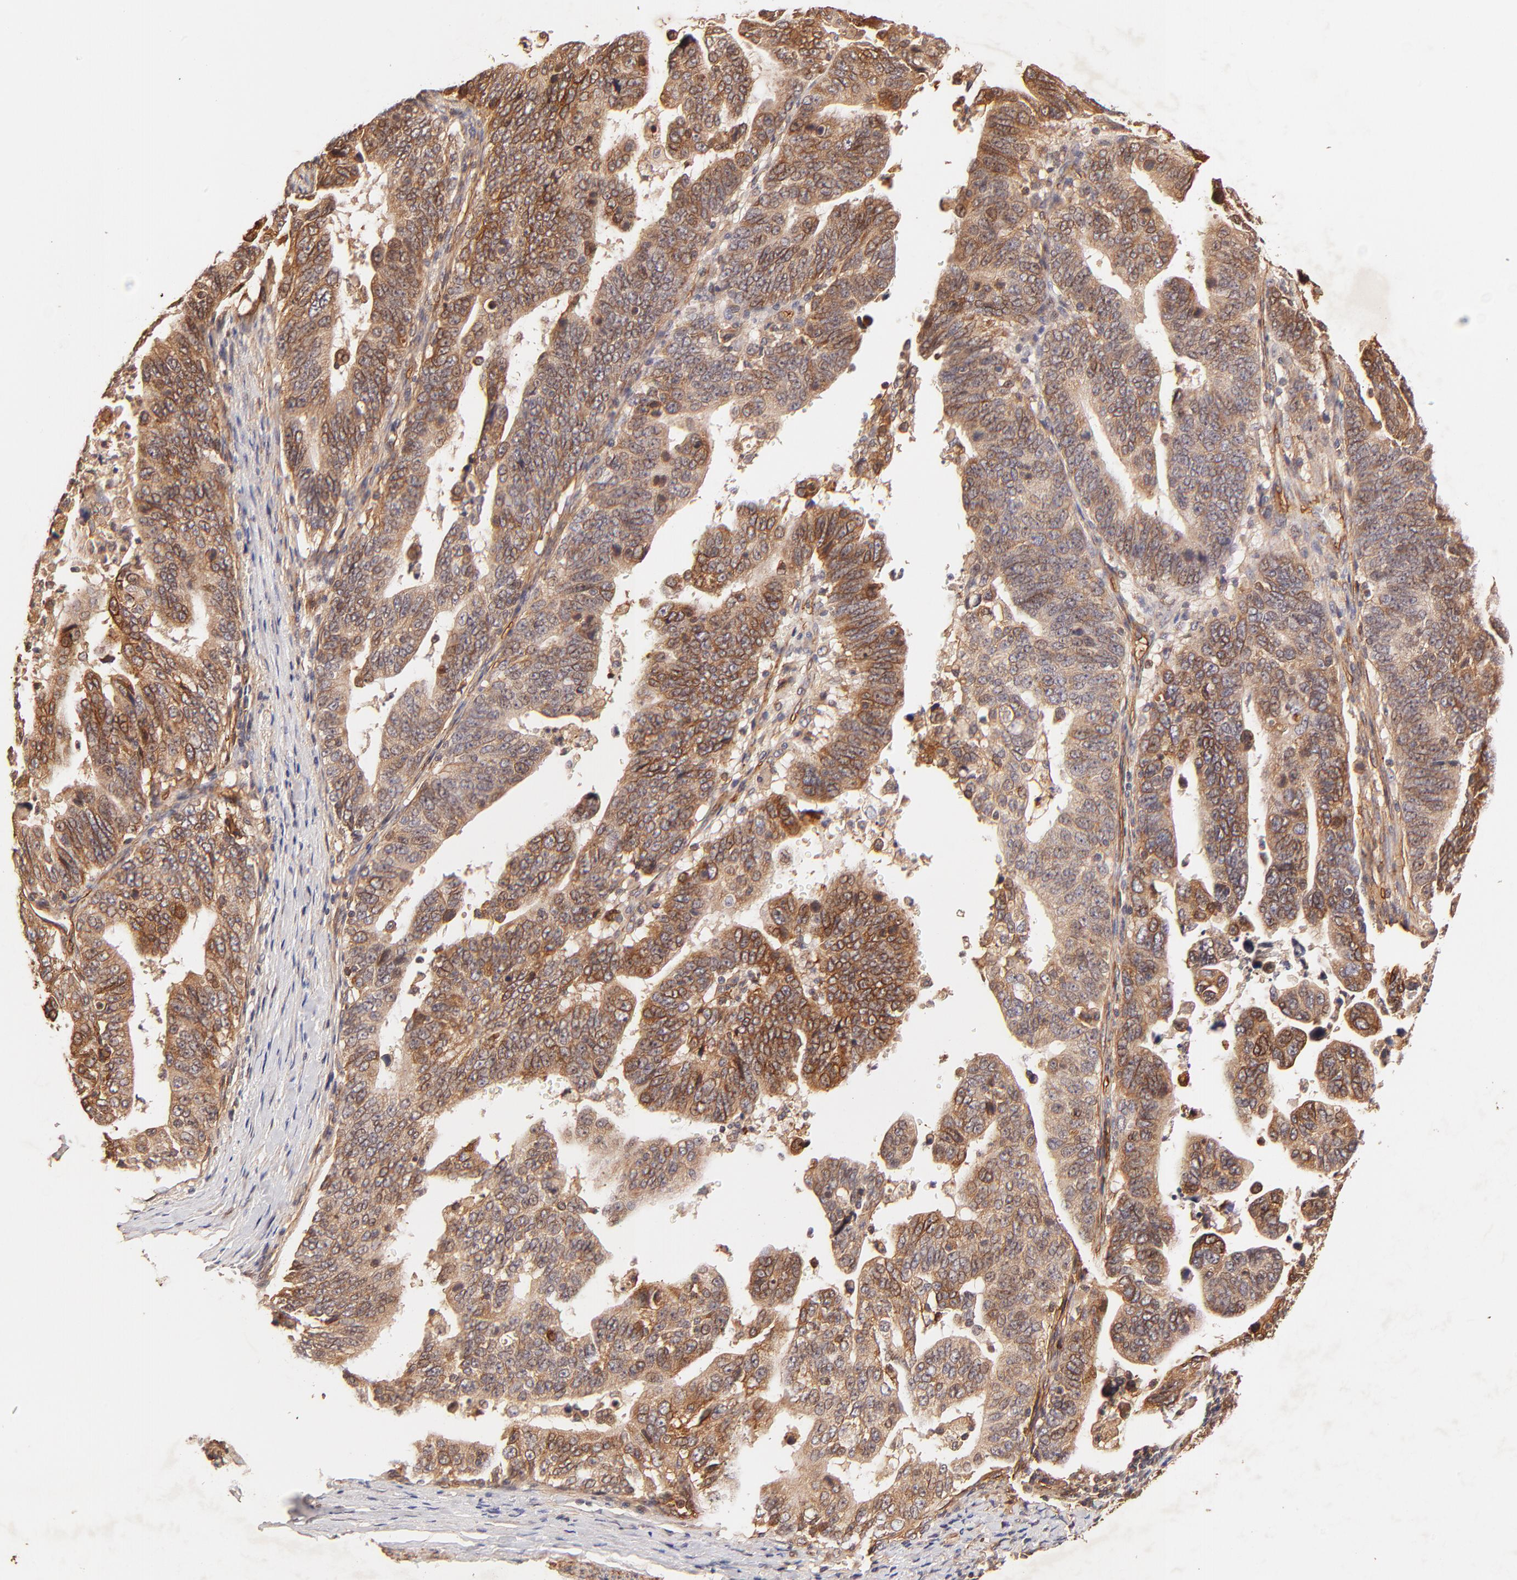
{"staining": {"intensity": "strong", "quantity": ">75%", "location": "cytoplasmic/membranous"}, "tissue": "stomach cancer", "cell_type": "Tumor cells", "image_type": "cancer", "snomed": [{"axis": "morphology", "description": "Adenocarcinoma, NOS"}, {"axis": "topography", "description": "Stomach, upper"}], "caption": "A high amount of strong cytoplasmic/membranous positivity is seen in about >75% of tumor cells in adenocarcinoma (stomach) tissue. (DAB IHC, brown staining for protein, blue staining for nuclei).", "gene": "ITGB1", "patient": {"sex": "female", "age": 50}}